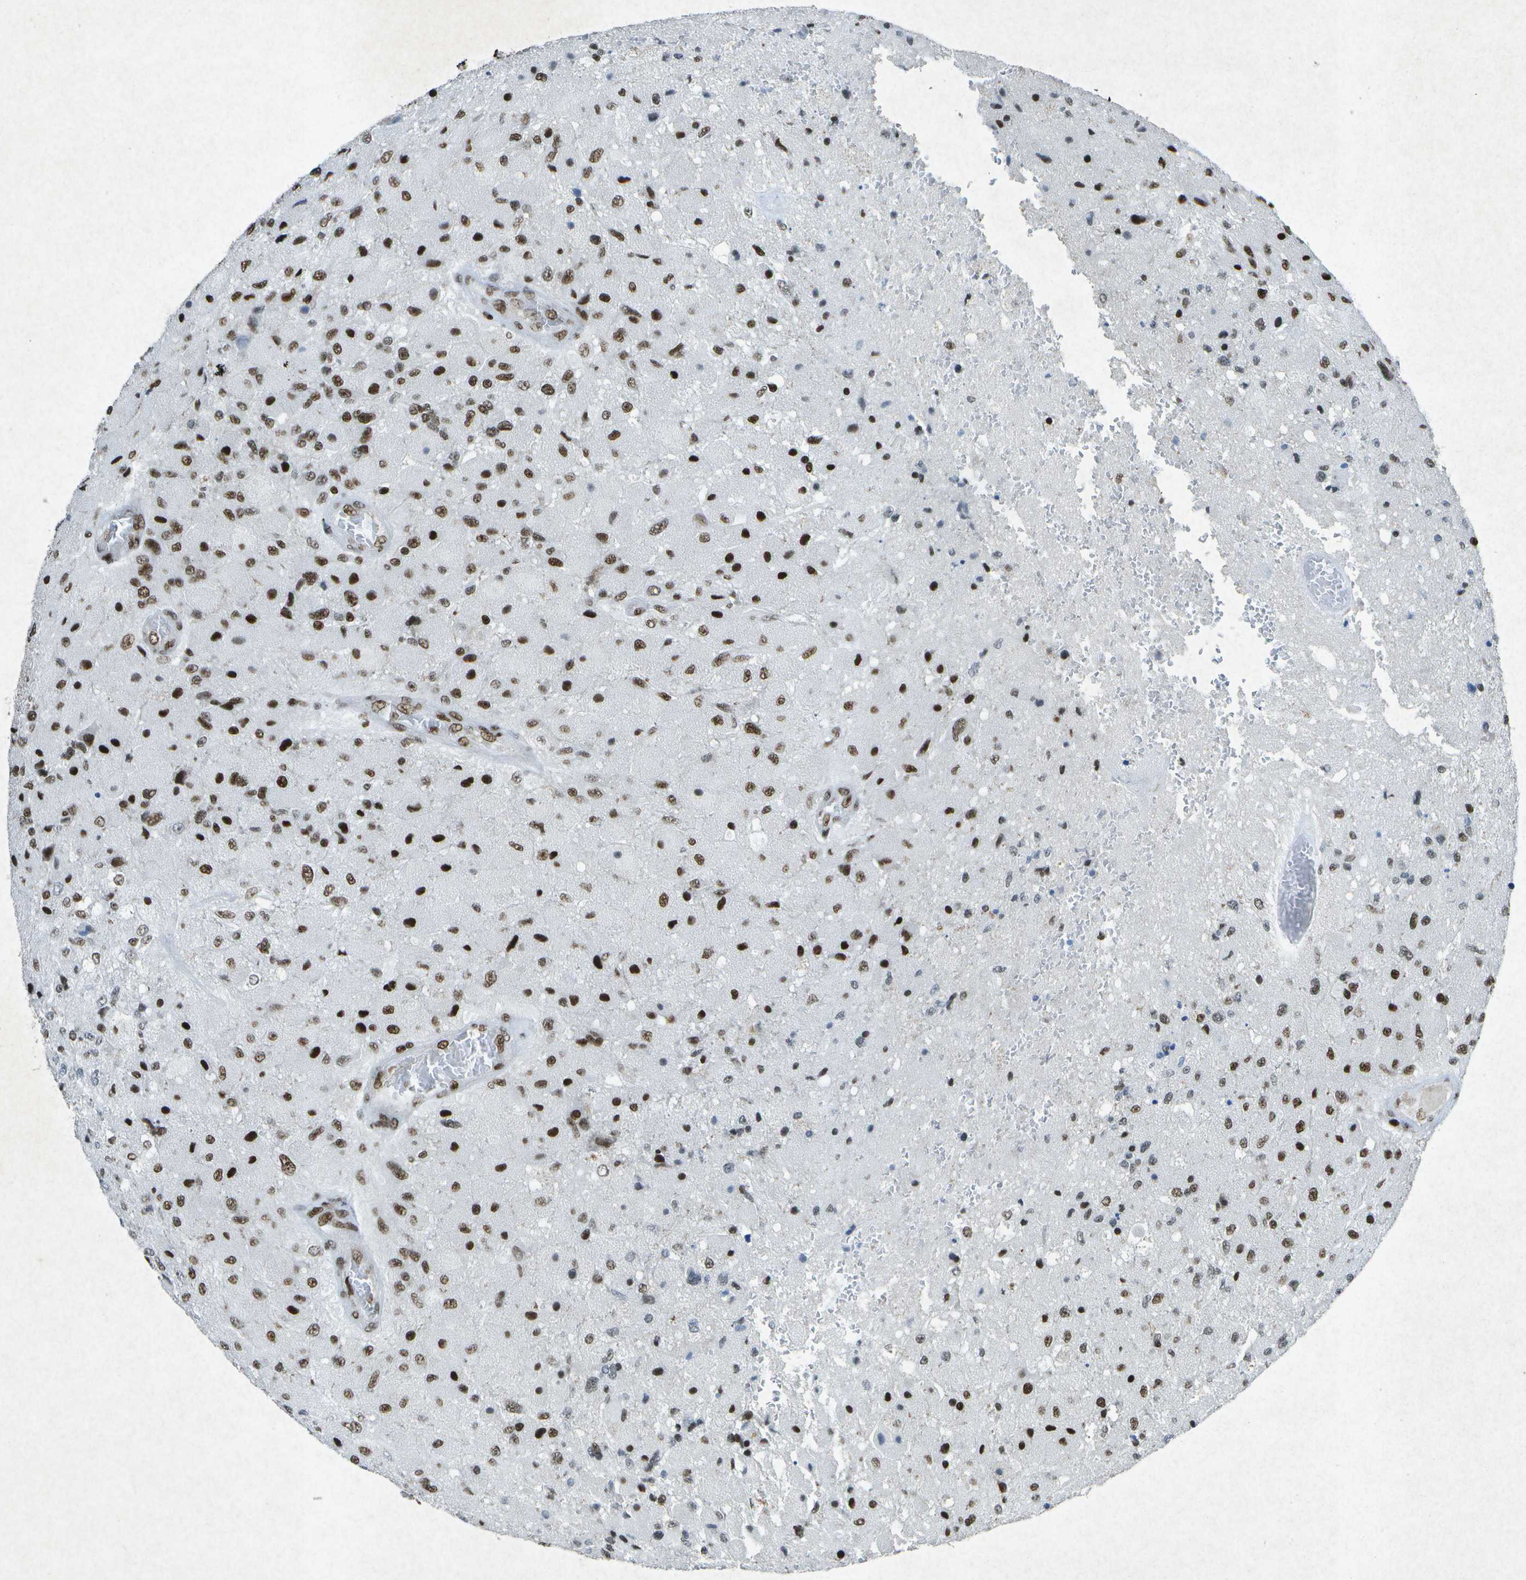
{"staining": {"intensity": "strong", "quantity": ">75%", "location": "nuclear"}, "tissue": "glioma", "cell_type": "Tumor cells", "image_type": "cancer", "snomed": [{"axis": "morphology", "description": "Normal tissue, NOS"}, {"axis": "morphology", "description": "Glioma, malignant, High grade"}, {"axis": "topography", "description": "Cerebral cortex"}], "caption": "Strong nuclear expression is seen in about >75% of tumor cells in high-grade glioma (malignant).", "gene": "MTA2", "patient": {"sex": "male", "age": 77}}